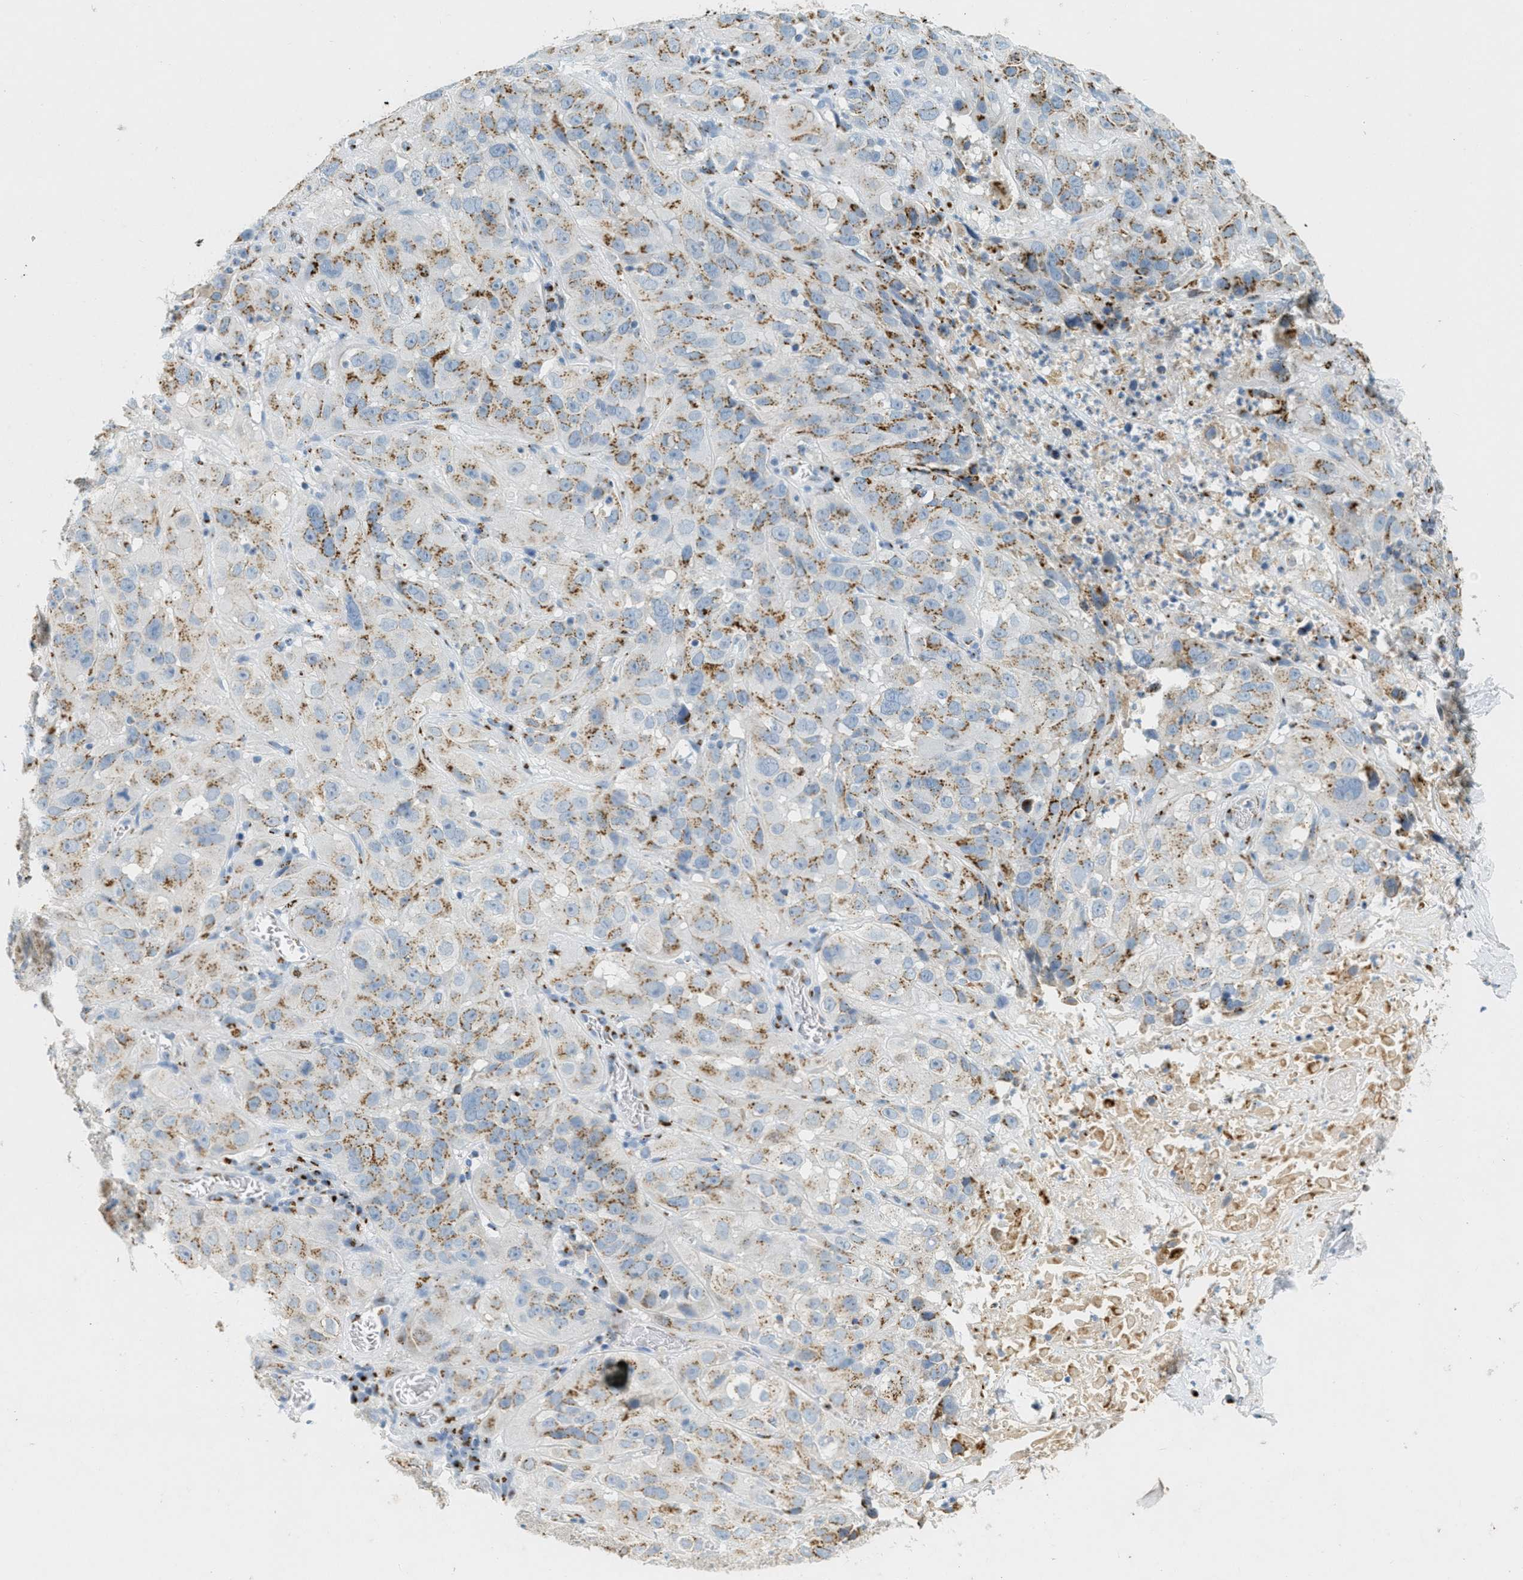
{"staining": {"intensity": "moderate", "quantity": "25%-75%", "location": "cytoplasmic/membranous"}, "tissue": "cervical cancer", "cell_type": "Tumor cells", "image_type": "cancer", "snomed": [{"axis": "morphology", "description": "Squamous cell carcinoma, NOS"}, {"axis": "topography", "description": "Cervix"}], "caption": "Cervical squamous cell carcinoma stained with a protein marker exhibits moderate staining in tumor cells.", "gene": "ENTPD4", "patient": {"sex": "female", "age": 32}}